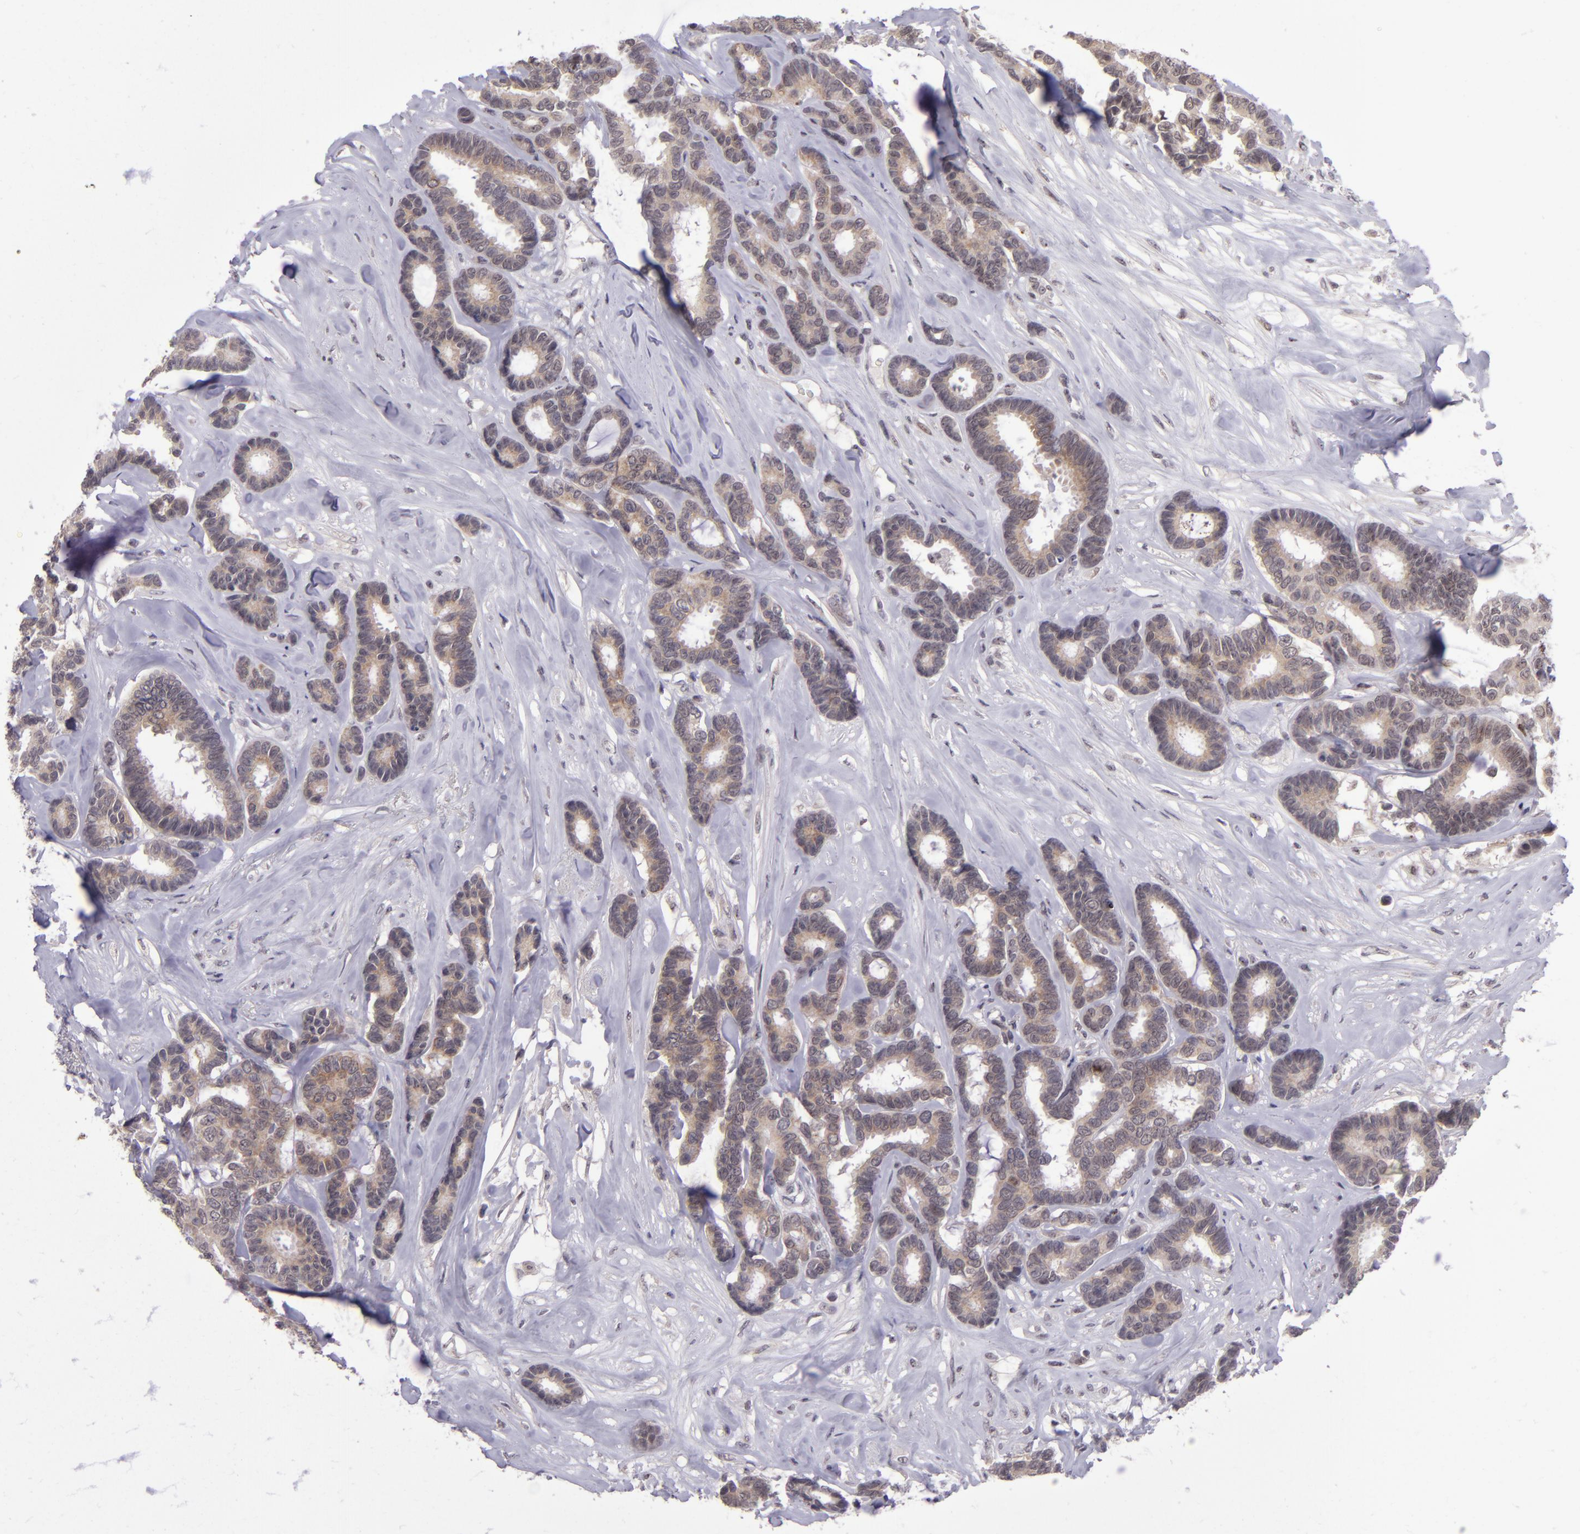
{"staining": {"intensity": "moderate", "quantity": ">75%", "location": "cytoplasmic/membranous"}, "tissue": "breast cancer", "cell_type": "Tumor cells", "image_type": "cancer", "snomed": [{"axis": "morphology", "description": "Duct carcinoma"}, {"axis": "topography", "description": "Breast"}], "caption": "Immunohistochemical staining of breast cancer (intraductal carcinoma) shows medium levels of moderate cytoplasmic/membranous protein expression in about >75% of tumor cells.", "gene": "PCNX4", "patient": {"sex": "female", "age": 87}}